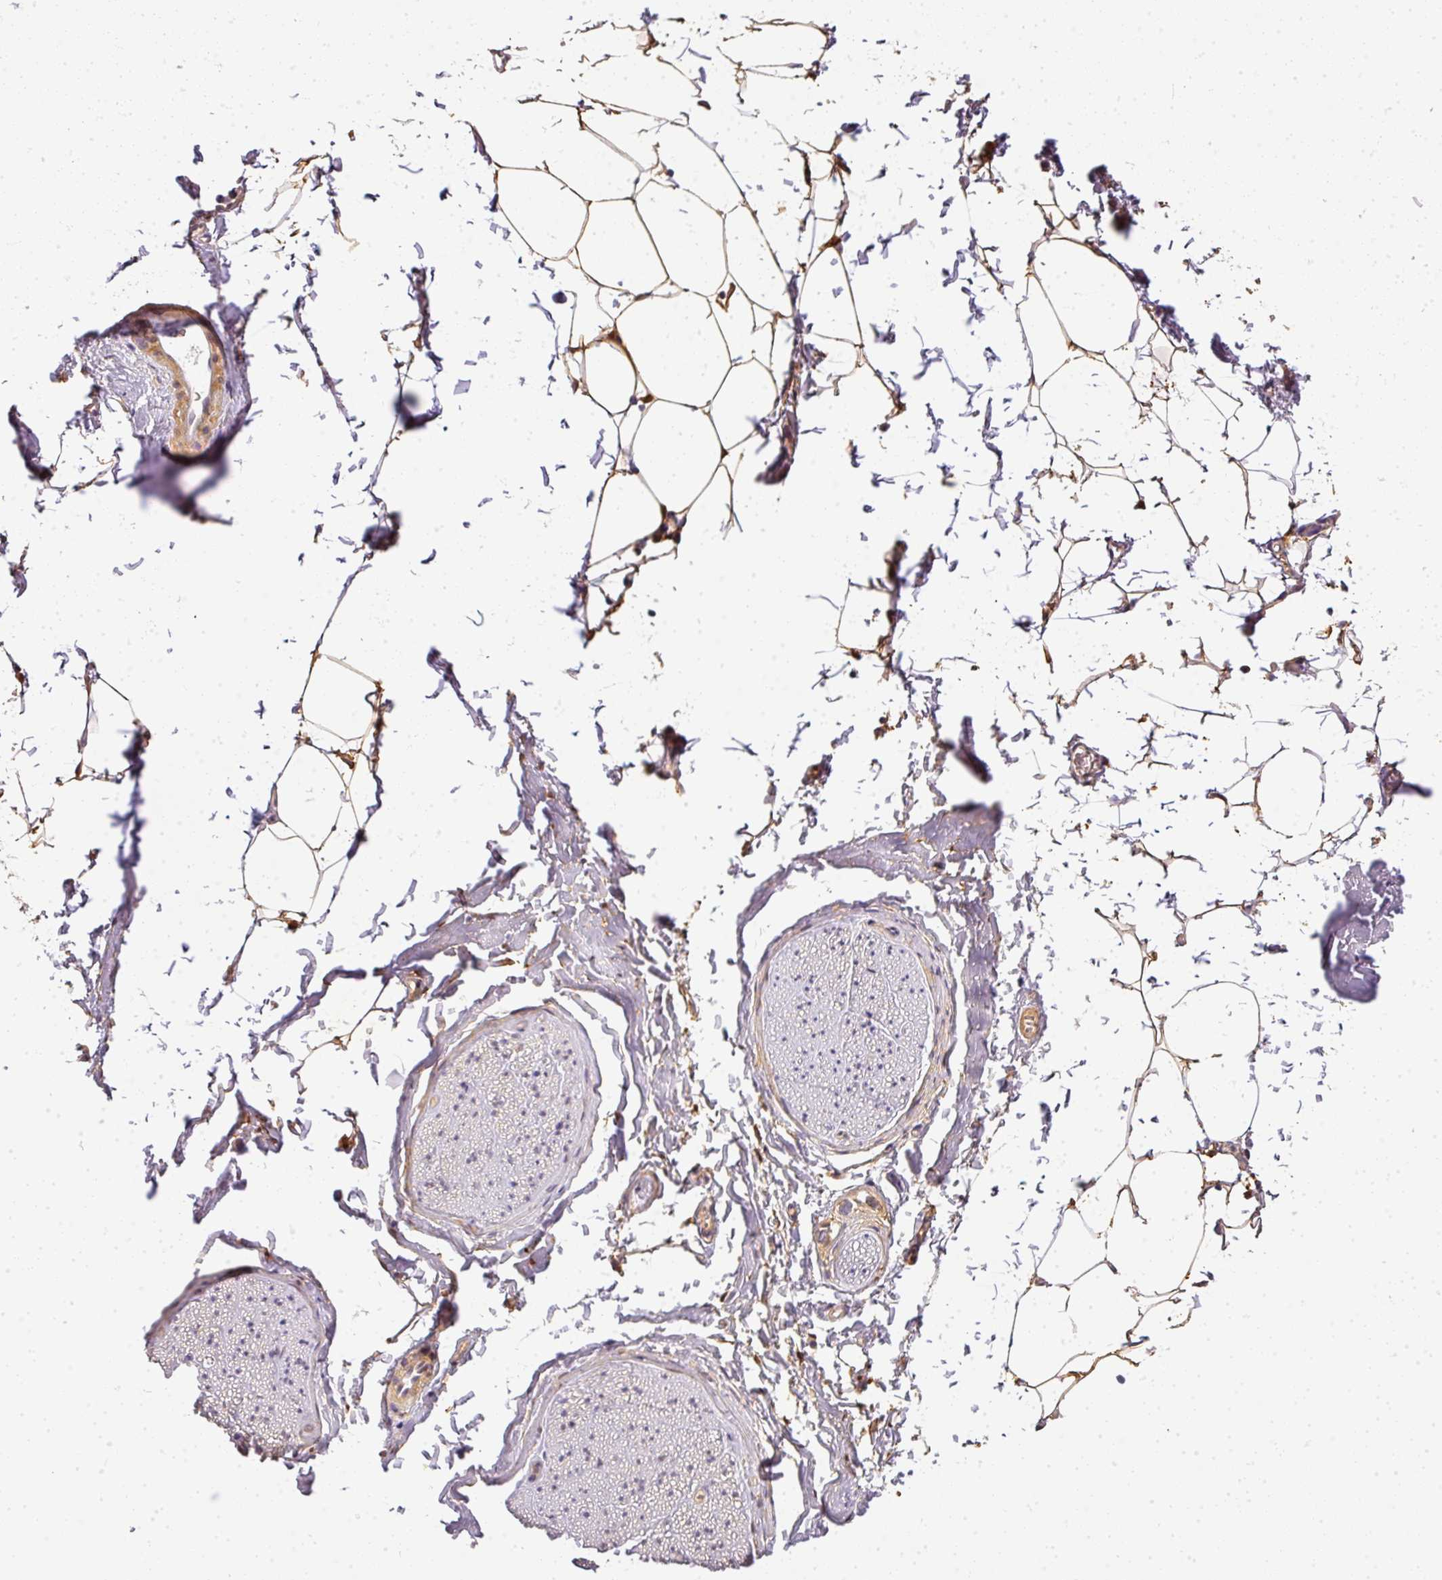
{"staining": {"intensity": "moderate", "quantity": ">75%", "location": "cytoplasmic/membranous"}, "tissue": "adipose tissue", "cell_type": "Adipocytes", "image_type": "normal", "snomed": [{"axis": "morphology", "description": "Normal tissue, NOS"}, {"axis": "morphology", "description": "Adenocarcinoma, High grade"}, {"axis": "topography", "description": "Prostate"}, {"axis": "topography", "description": "Peripheral nerve tissue"}], "caption": "Immunohistochemical staining of normal adipose tissue demonstrates moderate cytoplasmic/membranous protein expression in about >75% of adipocytes.", "gene": "ADH5", "patient": {"sex": "male", "age": 68}}